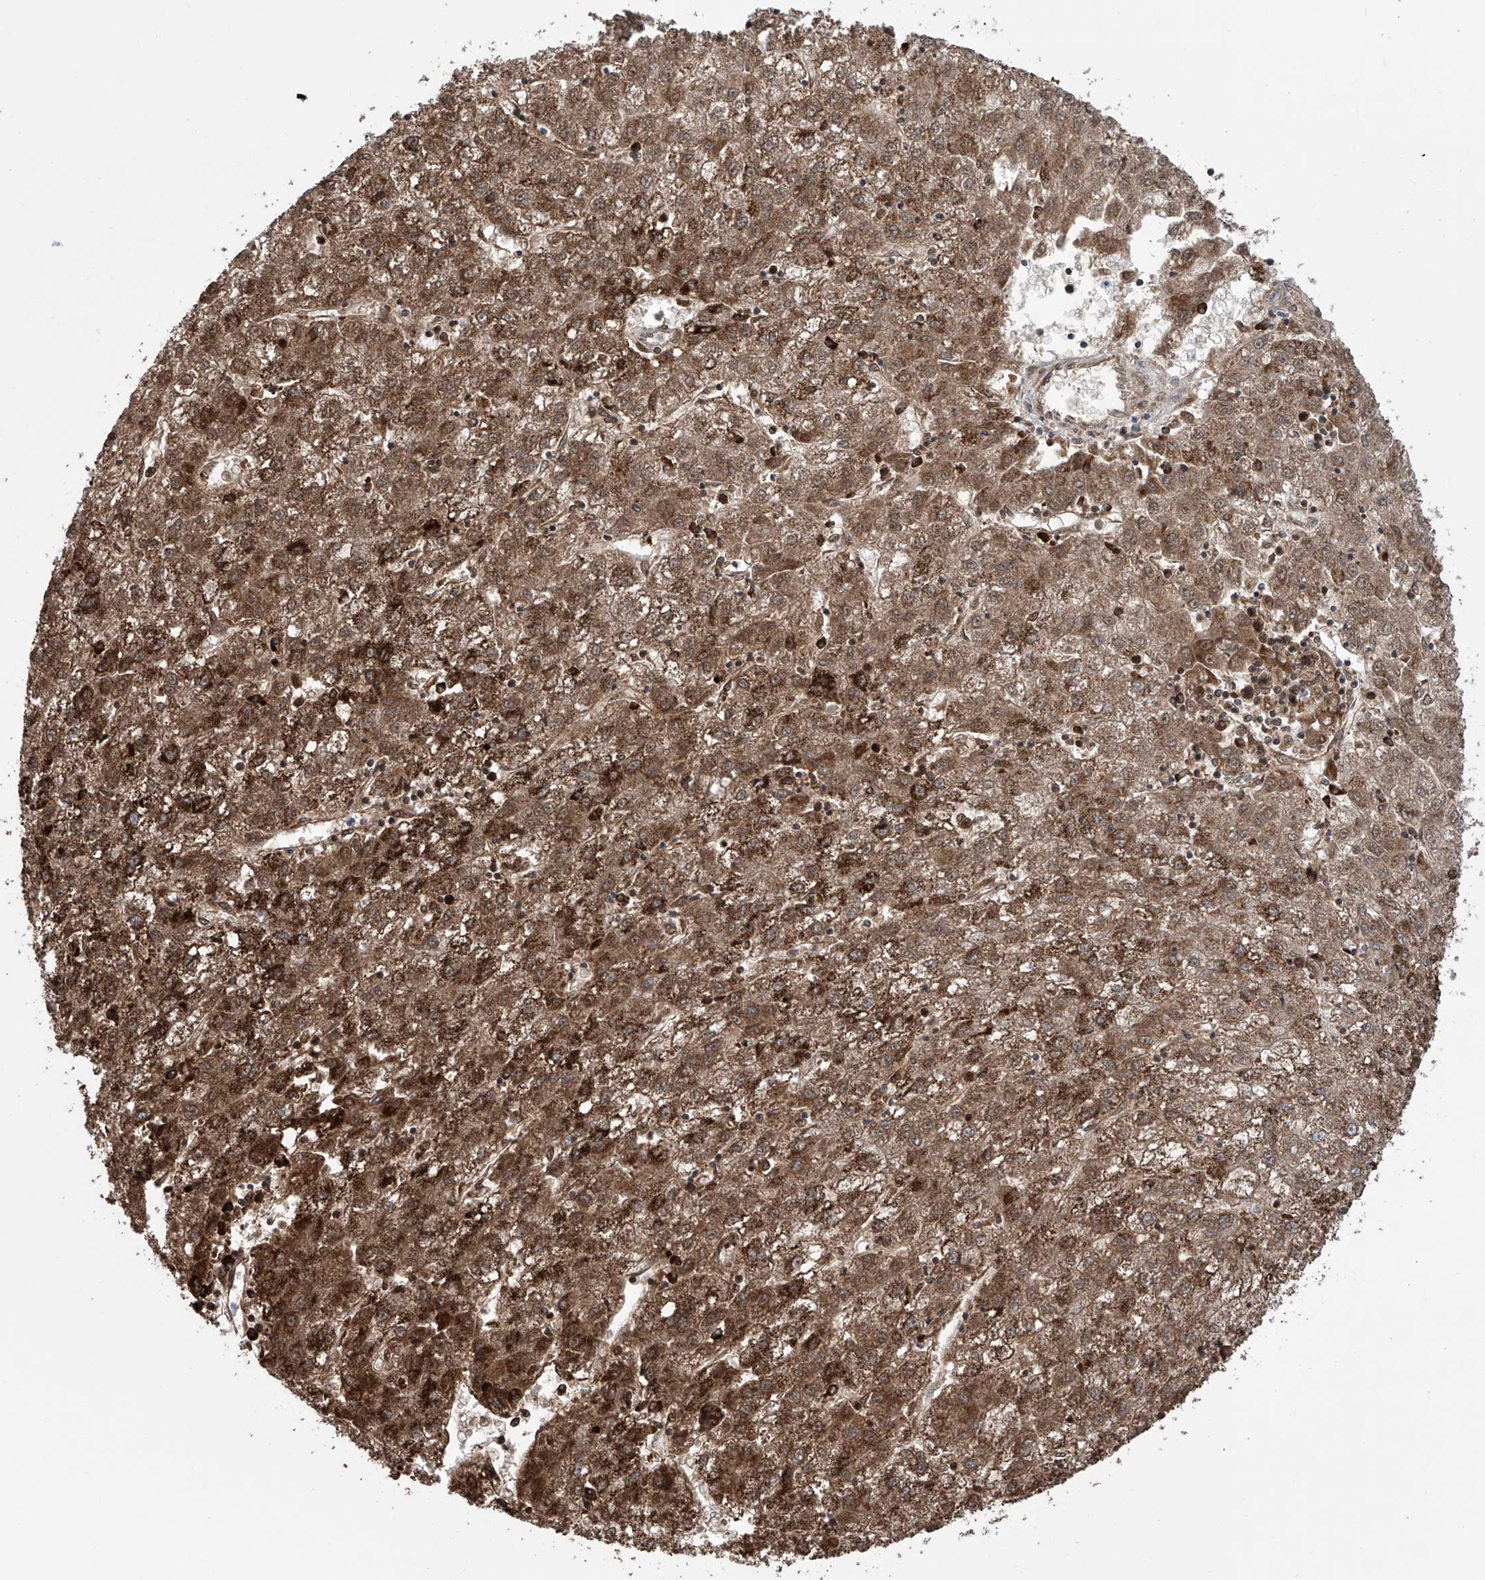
{"staining": {"intensity": "strong", "quantity": ">75%", "location": "cytoplasmic/membranous"}, "tissue": "liver cancer", "cell_type": "Tumor cells", "image_type": "cancer", "snomed": [{"axis": "morphology", "description": "Carcinoma, Hepatocellular, NOS"}, {"axis": "topography", "description": "Liver"}], "caption": "Brown immunohistochemical staining in liver cancer (hepatocellular carcinoma) reveals strong cytoplasmic/membranous expression in approximately >75% of tumor cells. (IHC, brightfield microscopy, high magnification).", "gene": "ALDH6A1", "patient": {"sex": "male", "age": 72}}